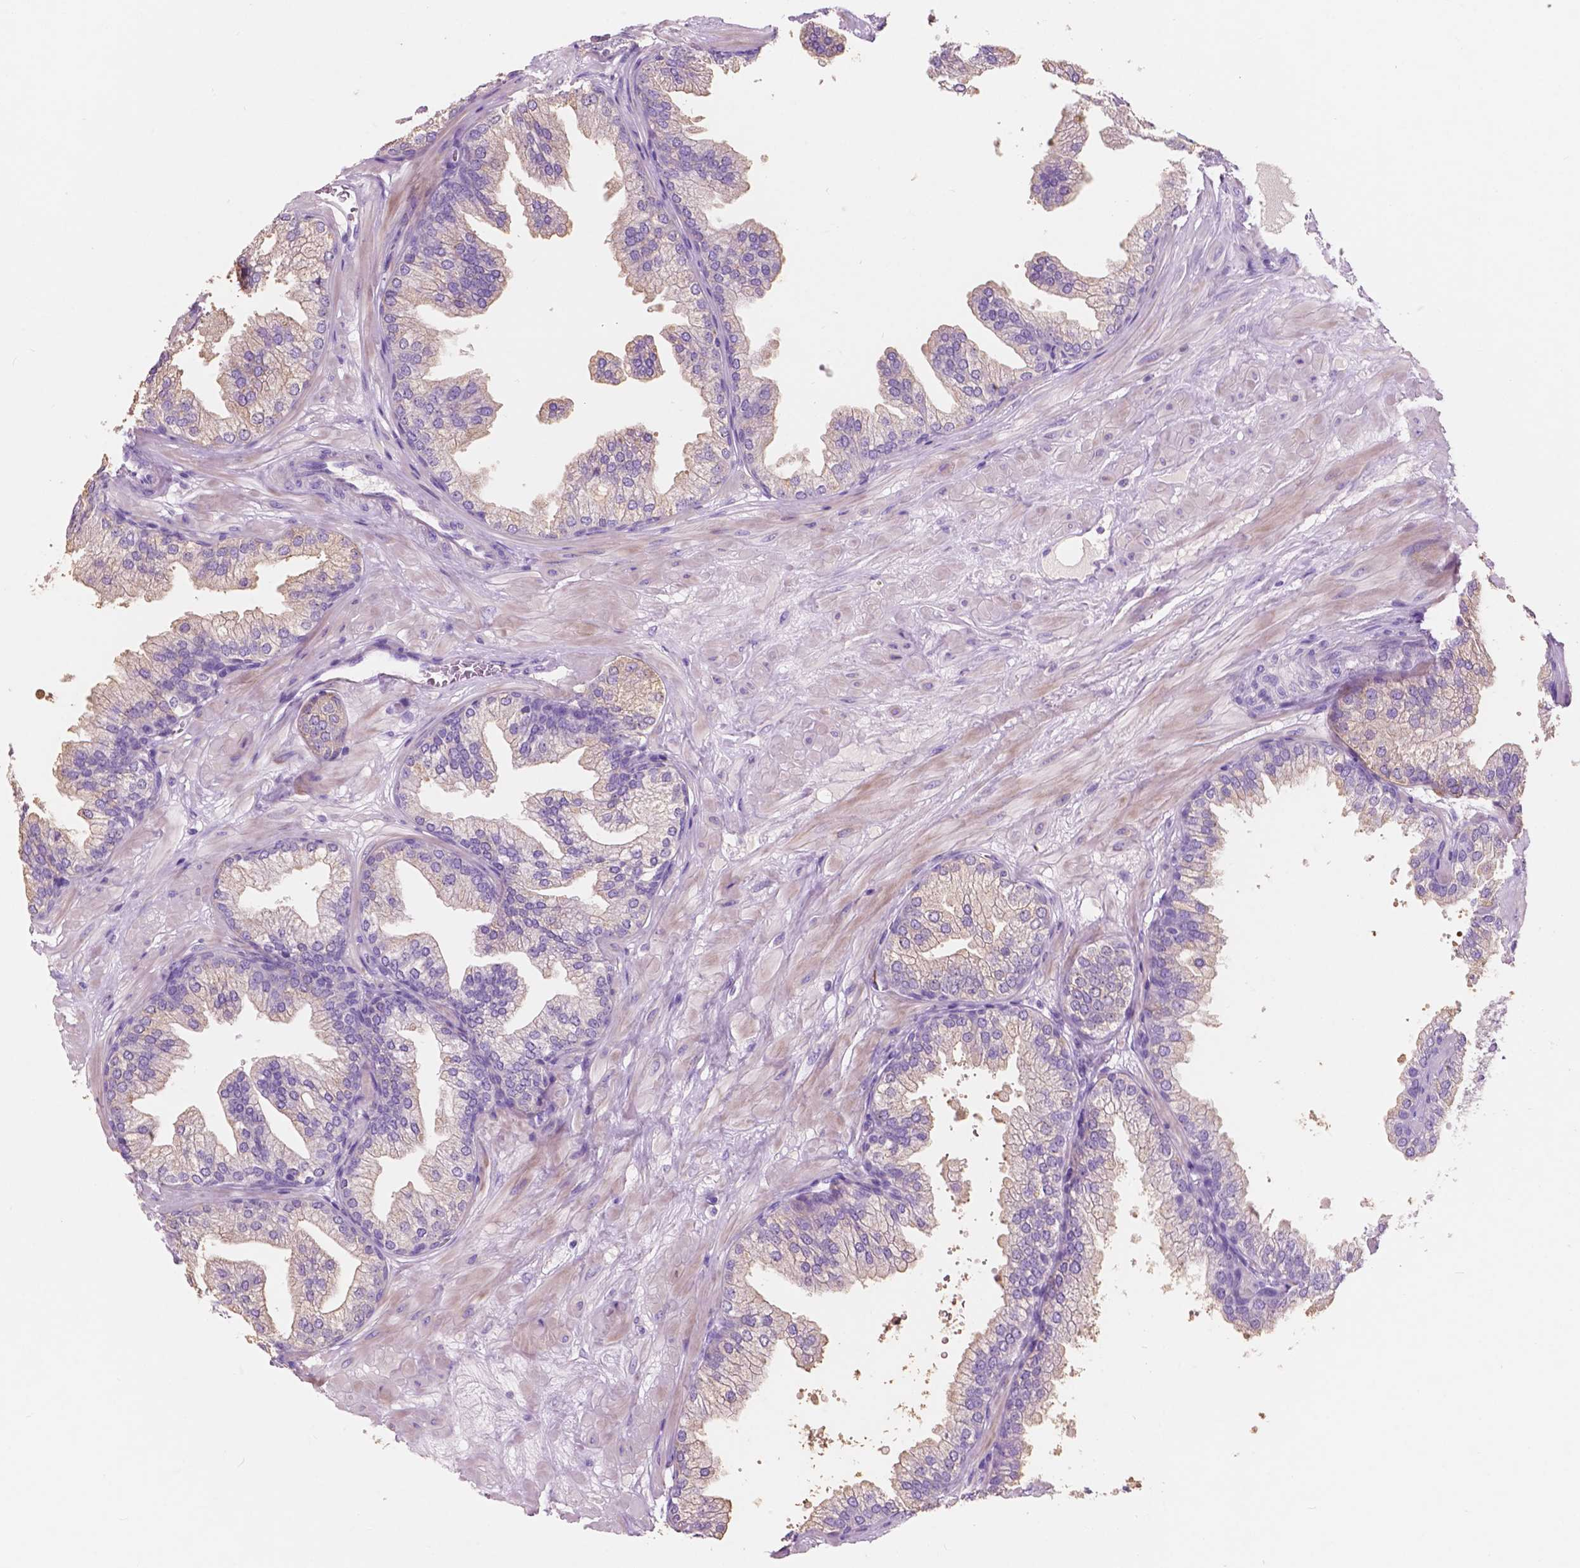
{"staining": {"intensity": "weak", "quantity": "<25%", "location": "cytoplasmic/membranous"}, "tissue": "prostate", "cell_type": "Glandular cells", "image_type": "normal", "snomed": [{"axis": "morphology", "description": "Normal tissue, NOS"}, {"axis": "topography", "description": "Prostate"}], "caption": "A histopathology image of human prostate is negative for staining in glandular cells. Nuclei are stained in blue.", "gene": "CUZD1", "patient": {"sex": "male", "age": 37}}